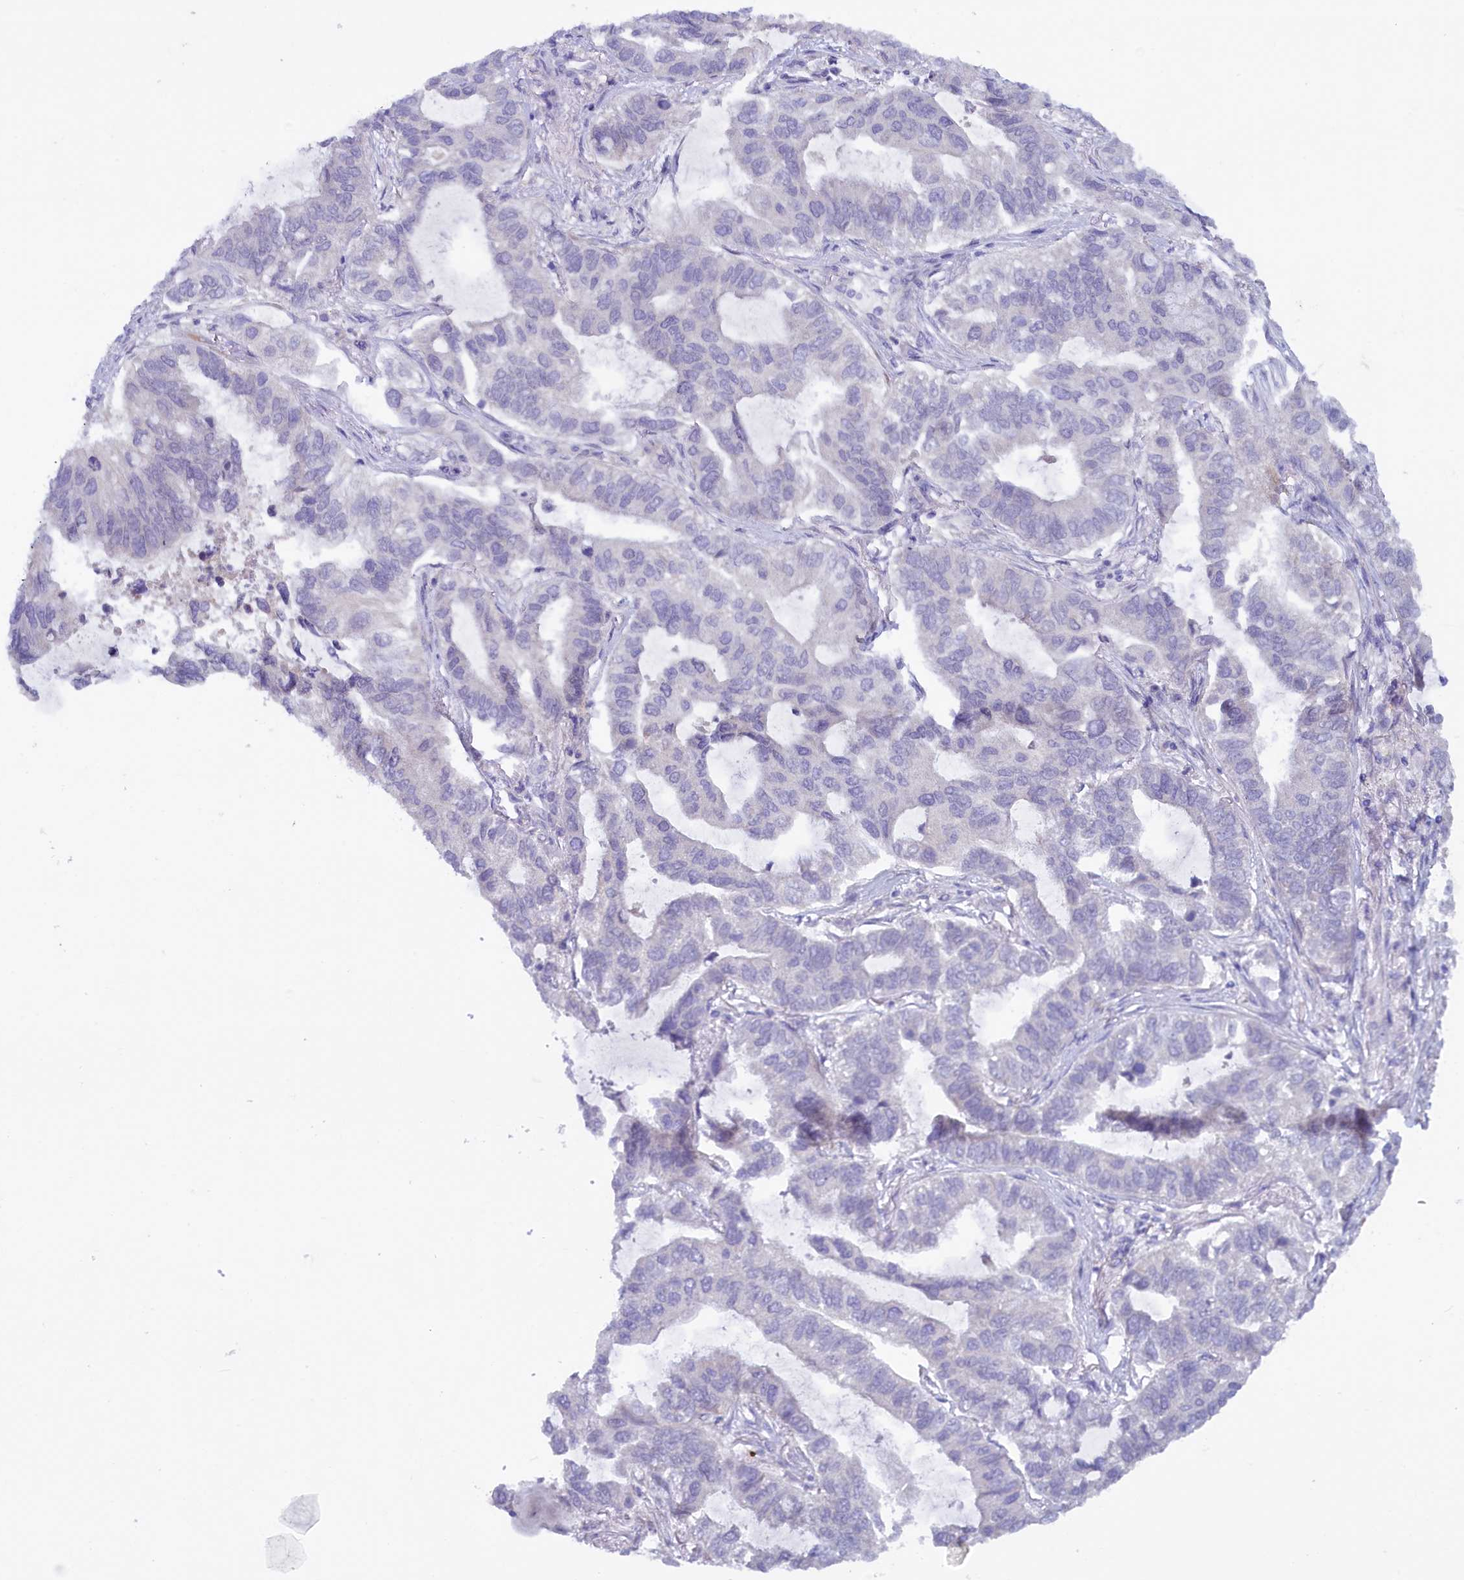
{"staining": {"intensity": "negative", "quantity": "none", "location": "none"}, "tissue": "lung cancer", "cell_type": "Tumor cells", "image_type": "cancer", "snomed": [{"axis": "morphology", "description": "Adenocarcinoma, NOS"}, {"axis": "topography", "description": "Lung"}], "caption": "Immunohistochemical staining of lung cancer exhibits no significant expression in tumor cells. (Stains: DAB (3,3'-diaminobenzidine) immunohistochemistry with hematoxylin counter stain, Microscopy: brightfield microscopy at high magnification).", "gene": "ZSWIM4", "patient": {"sex": "male", "age": 64}}